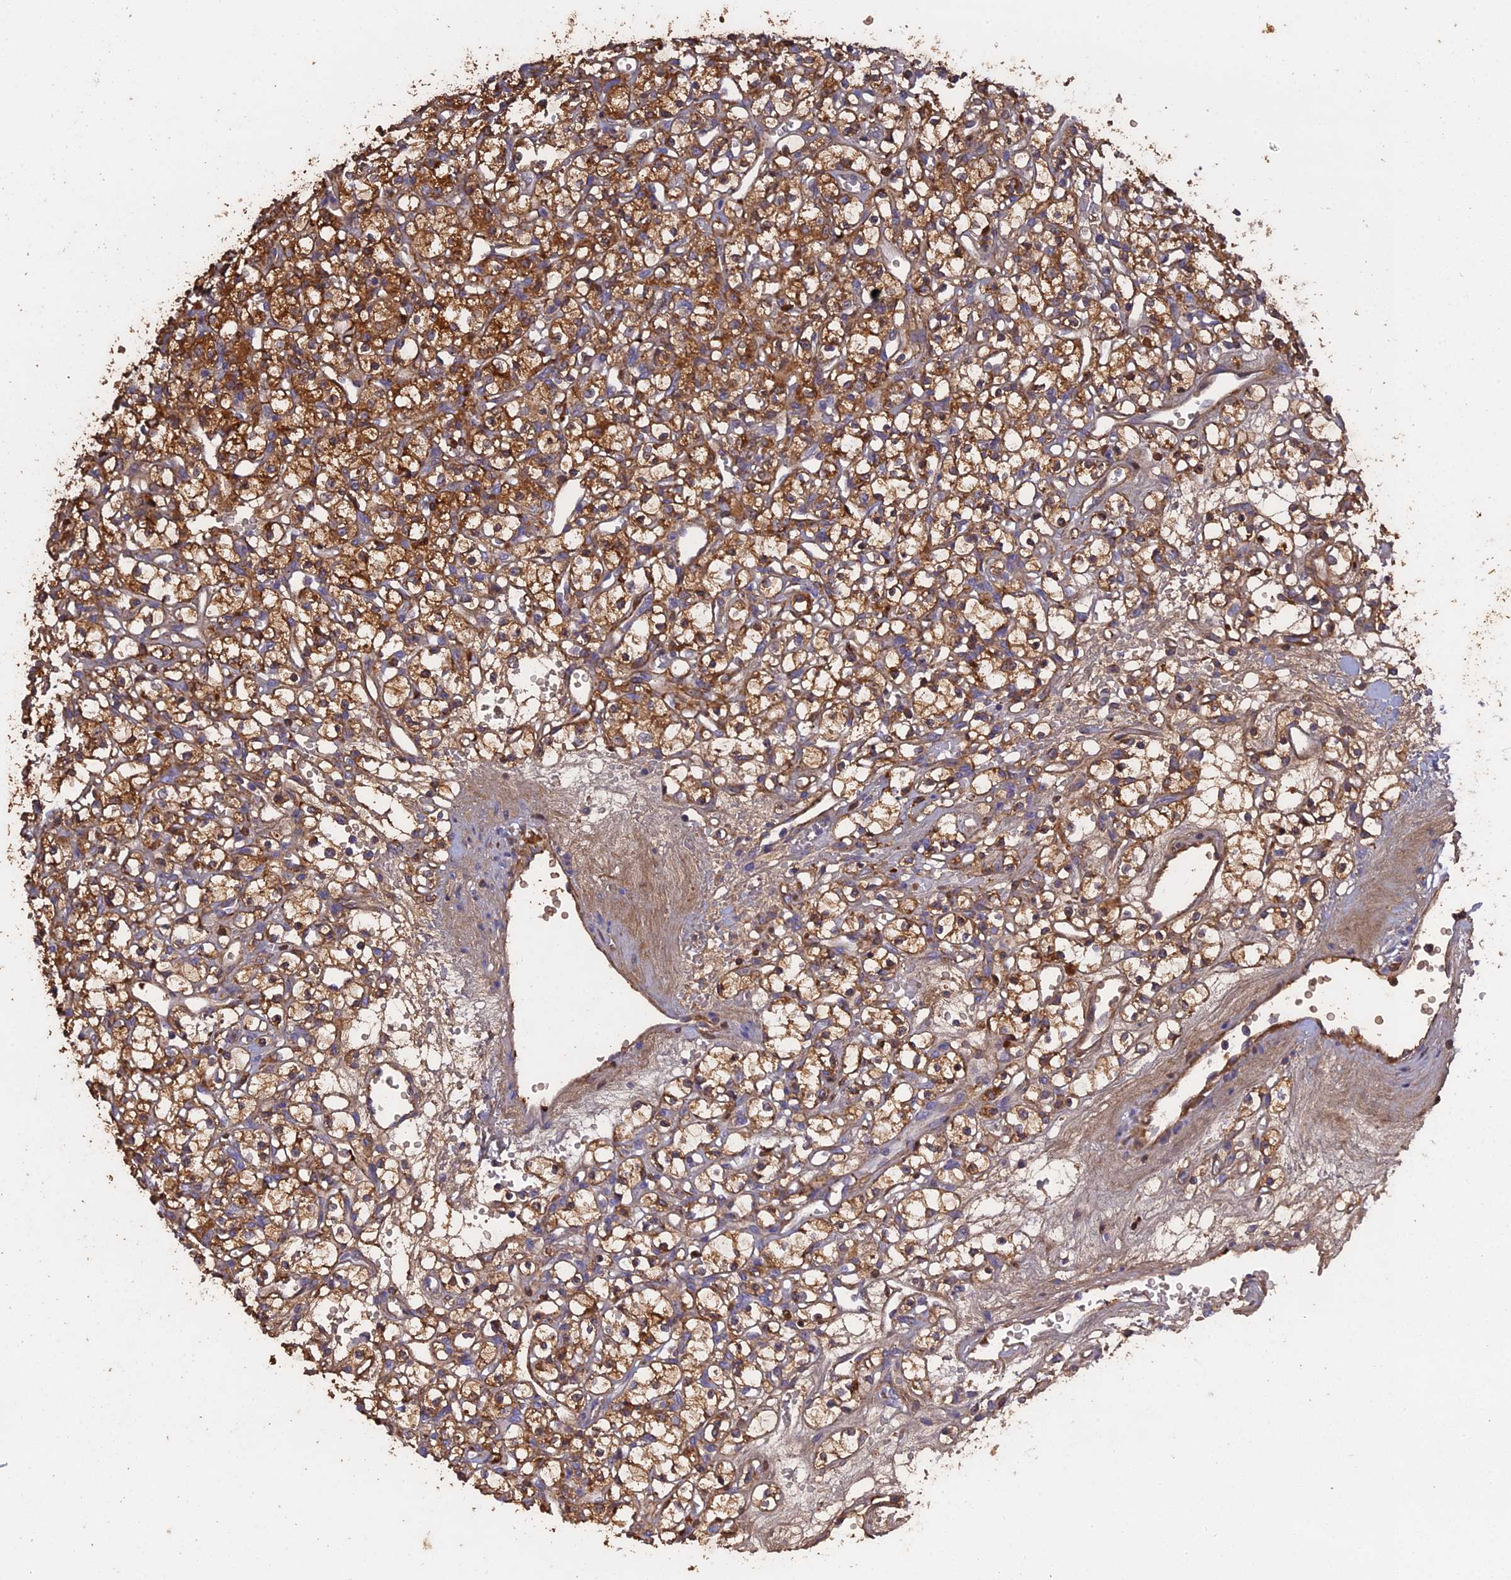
{"staining": {"intensity": "moderate", "quantity": ">75%", "location": "cytoplasmic/membranous"}, "tissue": "renal cancer", "cell_type": "Tumor cells", "image_type": "cancer", "snomed": [{"axis": "morphology", "description": "Adenocarcinoma, NOS"}, {"axis": "topography", "description": "Kidney"}], "caption": "Immunohistochemistry (DAB) staining of adenocarcinoma (renal) shows moderate cytoplasmic/membranous protein positivity in approximately >75% of tumor cells. (Stains: DAB (3,3'-diaminobenzidine) in brown, nuclei in blue, Microscopy: brightfield microscopy at high magnification).", "gene": "PZP", "patient": {"sex": "female", "age": 59}}